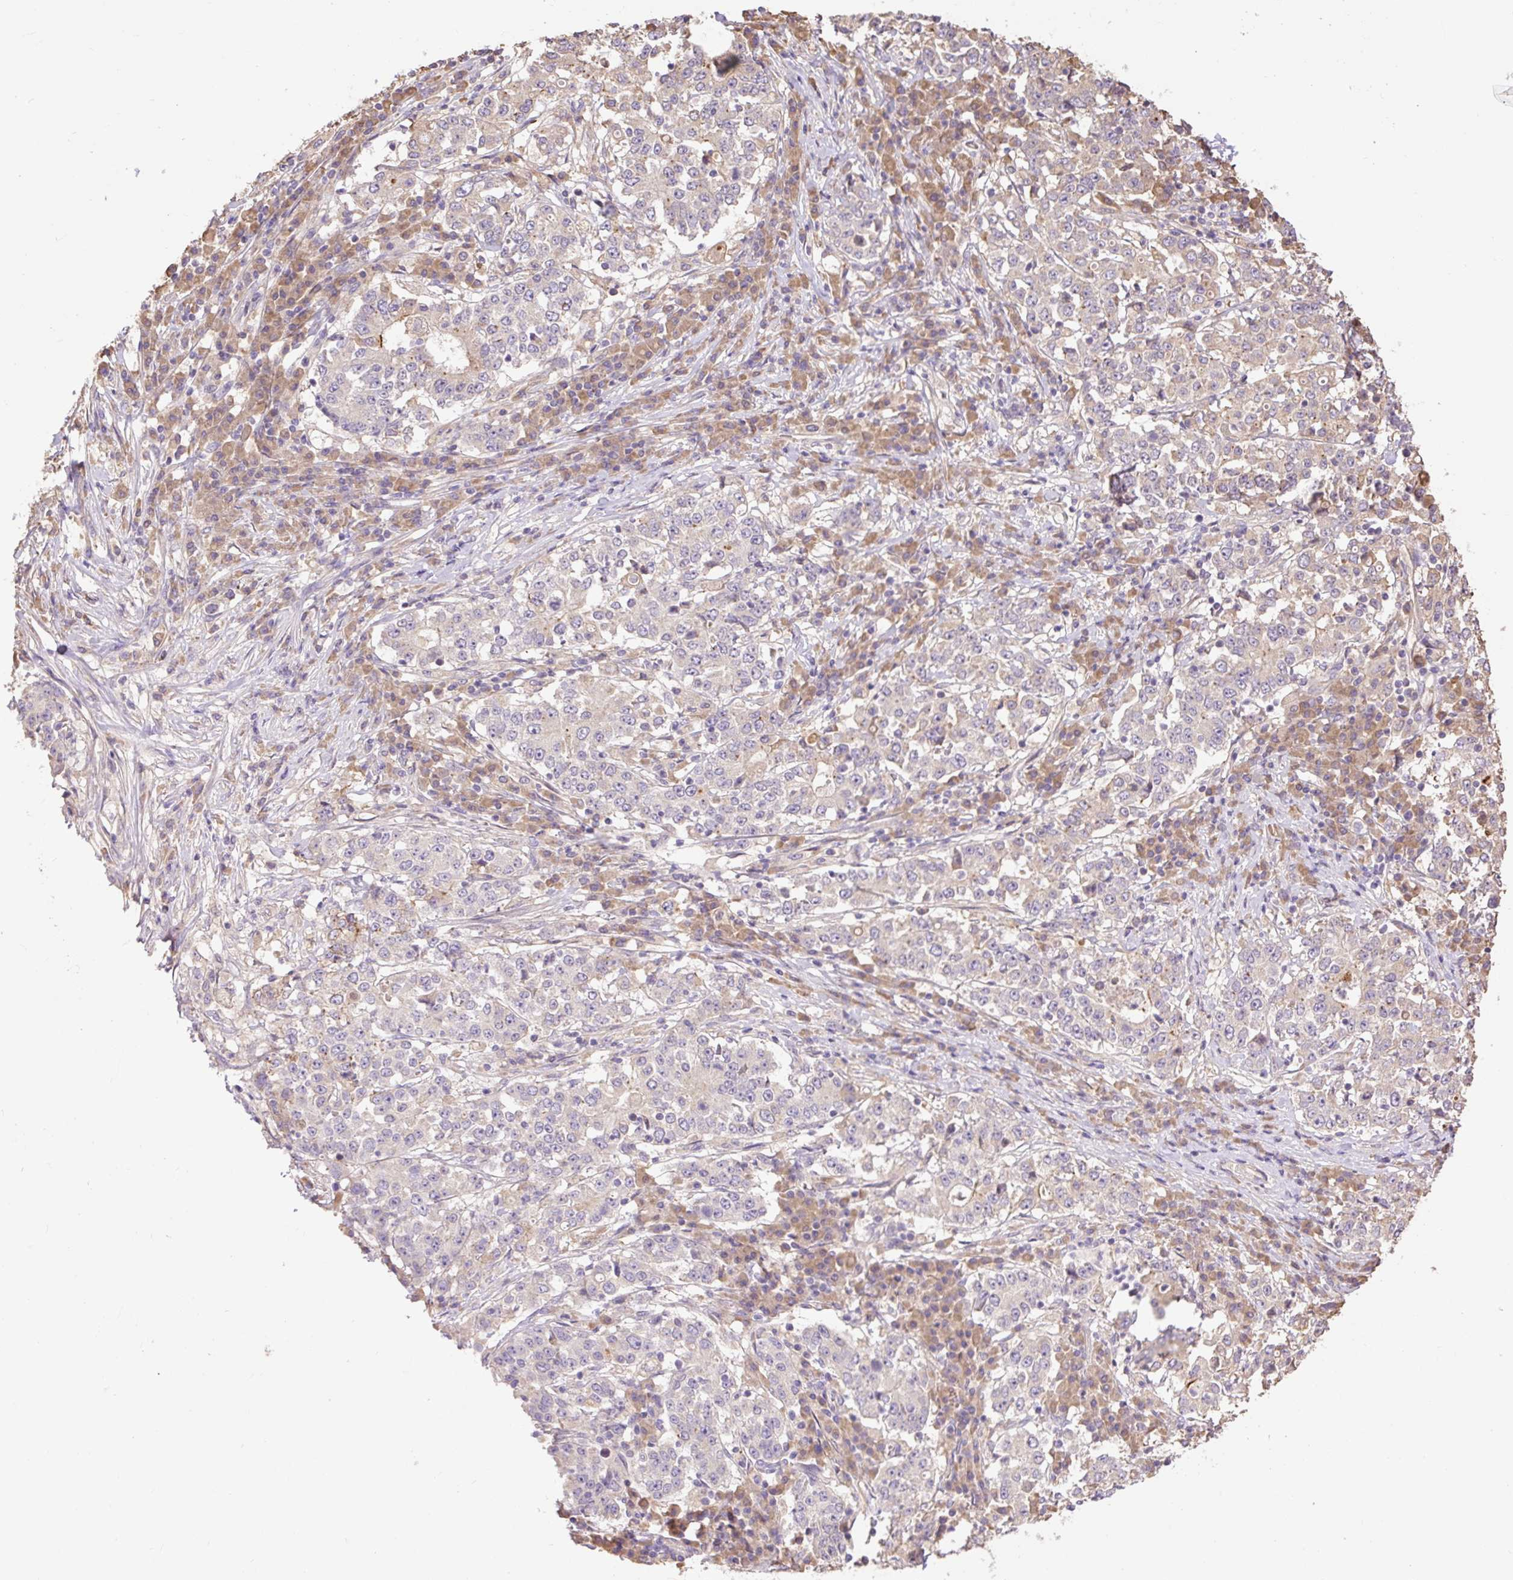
{"staining": {"intensity": "weak", "quantity": "25%-75%", "location": "cytoplasmic/membranous"}, "tissue": "stomach cancer", "cell_type": "Tumor cells", "image_type": "cancer", "snomed": [{"axis": "morphology", "description": "Adenocarcinoma, NOS"}, {"axis": "topography", "description": "Stomach"}], "caption": "There is low levels of weak cytoplasmic/membranous expression in tumor cells of stomach adenocarcinoma, as demonstrated by immunohistochemical staining (brown color).", "gene": "DESI1", "patient": {"sex": "male", "age": 59}}